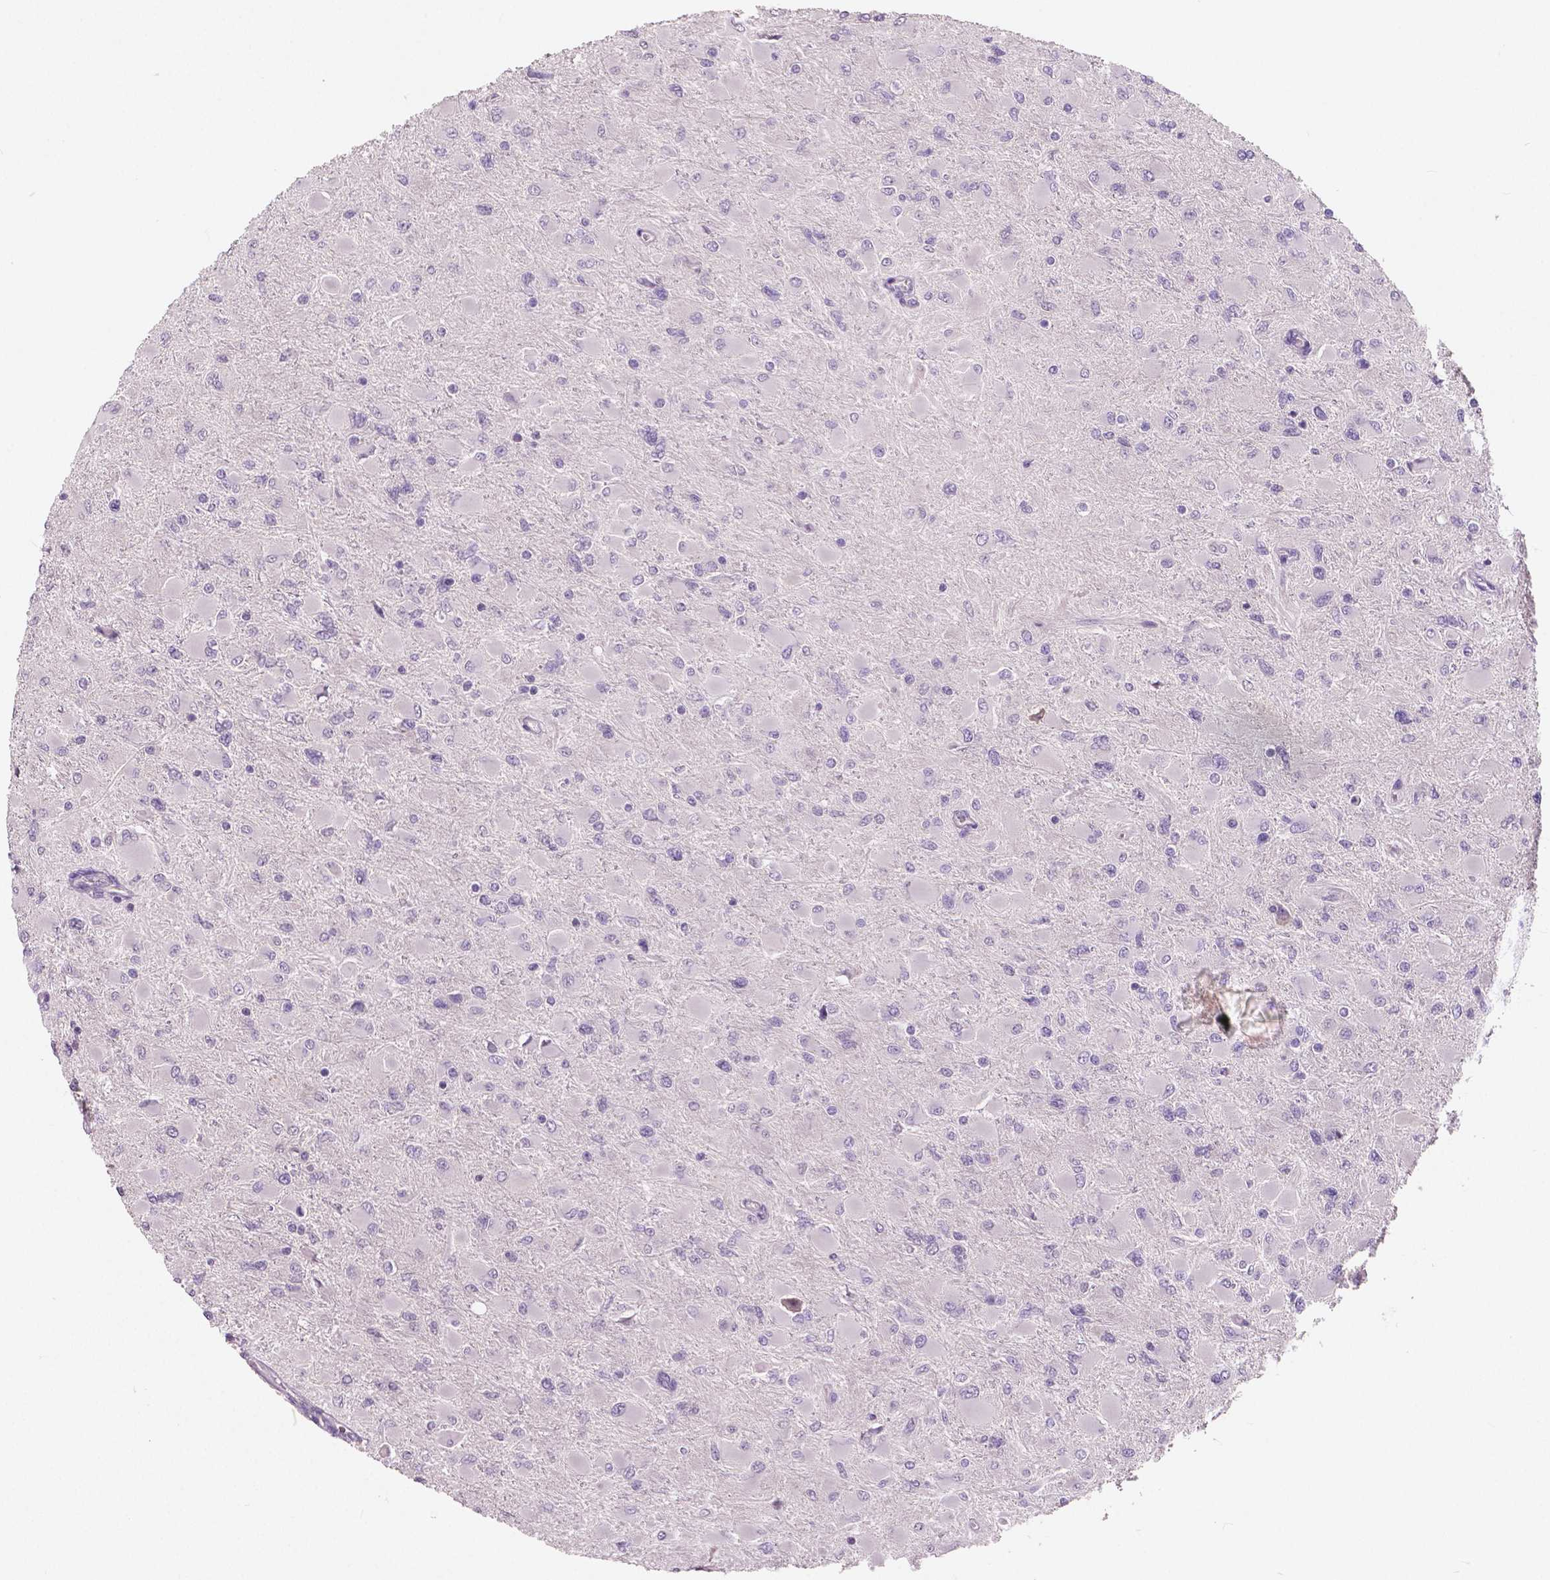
{"staining": {"intensity": "negative", "quantity": "none", "location": "none"}, "tissue": "glioma", "cell_type": "Tumor cells", "image_type": "cancer", "snomed": [{"axis": "morphology", "description": "Glioma, malignant, High grade"}, {"axis": "topography", "description": "Cerebral cortex"}], "caption": "Tumor cells are negative for protein expression in human high-grade glioma (malignant). Nuclei are stained in blue.", "gene": "LSM14B", "patient": {"sex": "female", "age": 36}}